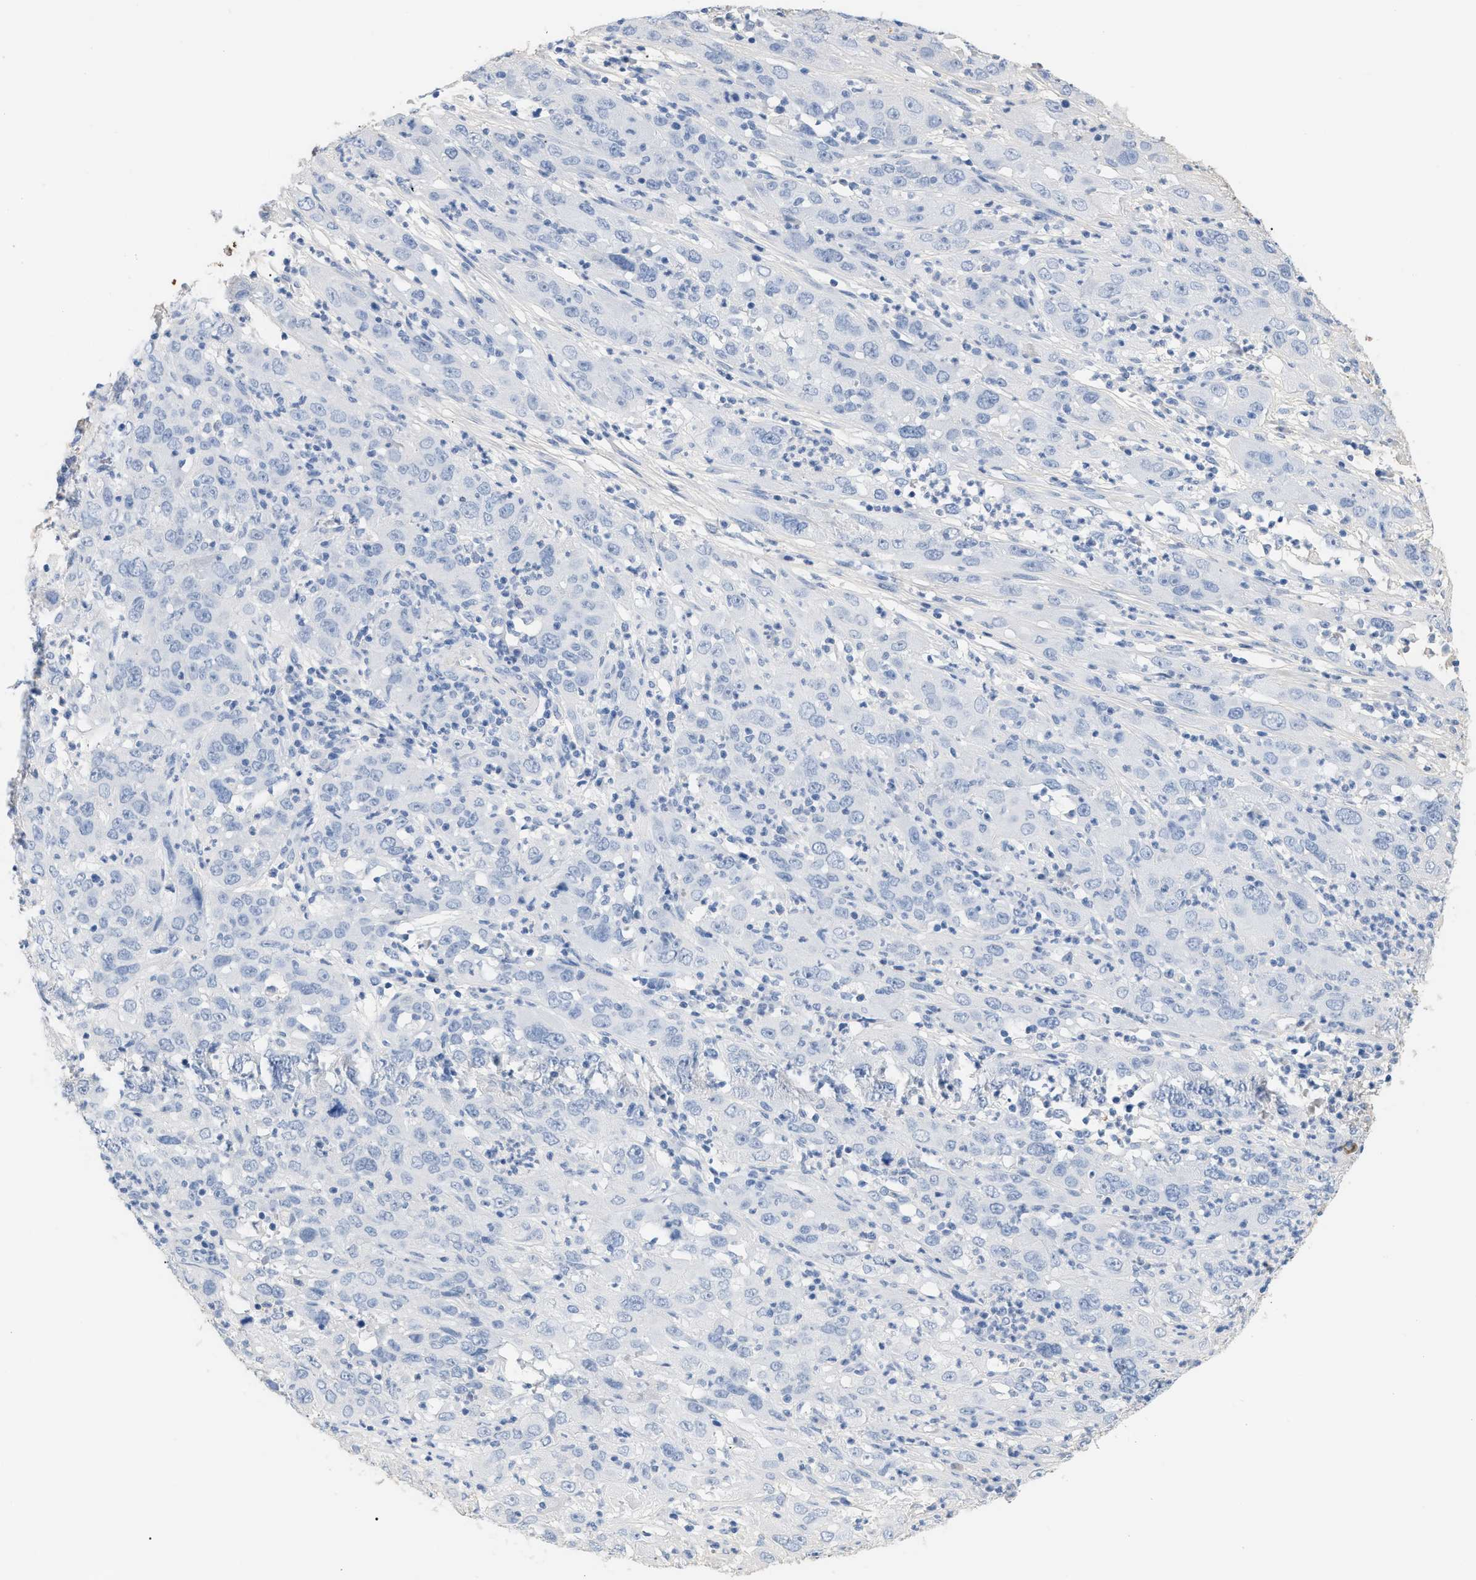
{"staining": {"intensity": "negative", "quantity": "none", "location": "none"}, "tissue": "cervical cancer", "cell_type": "Tumor cells", "image_type": "cancer", "snomed": [{"axis": "morphology", "description": "Squamous cell carcinoma, NOS"}, {"axis": "topography", "description": "Cervix"}], "caption": "An immunohistochemistry photomicrograph of cervical cancer (squamous cell carcinoma) is shown. There is no staining in tumor cells of cervical cancer (squamous cell carcinoma). The staining is performed using DAB brown chromogen with nuclei counter-stained in using hematoxylin.", "gene": "CFH", "patient": {"sex": "female", "age": 32}}